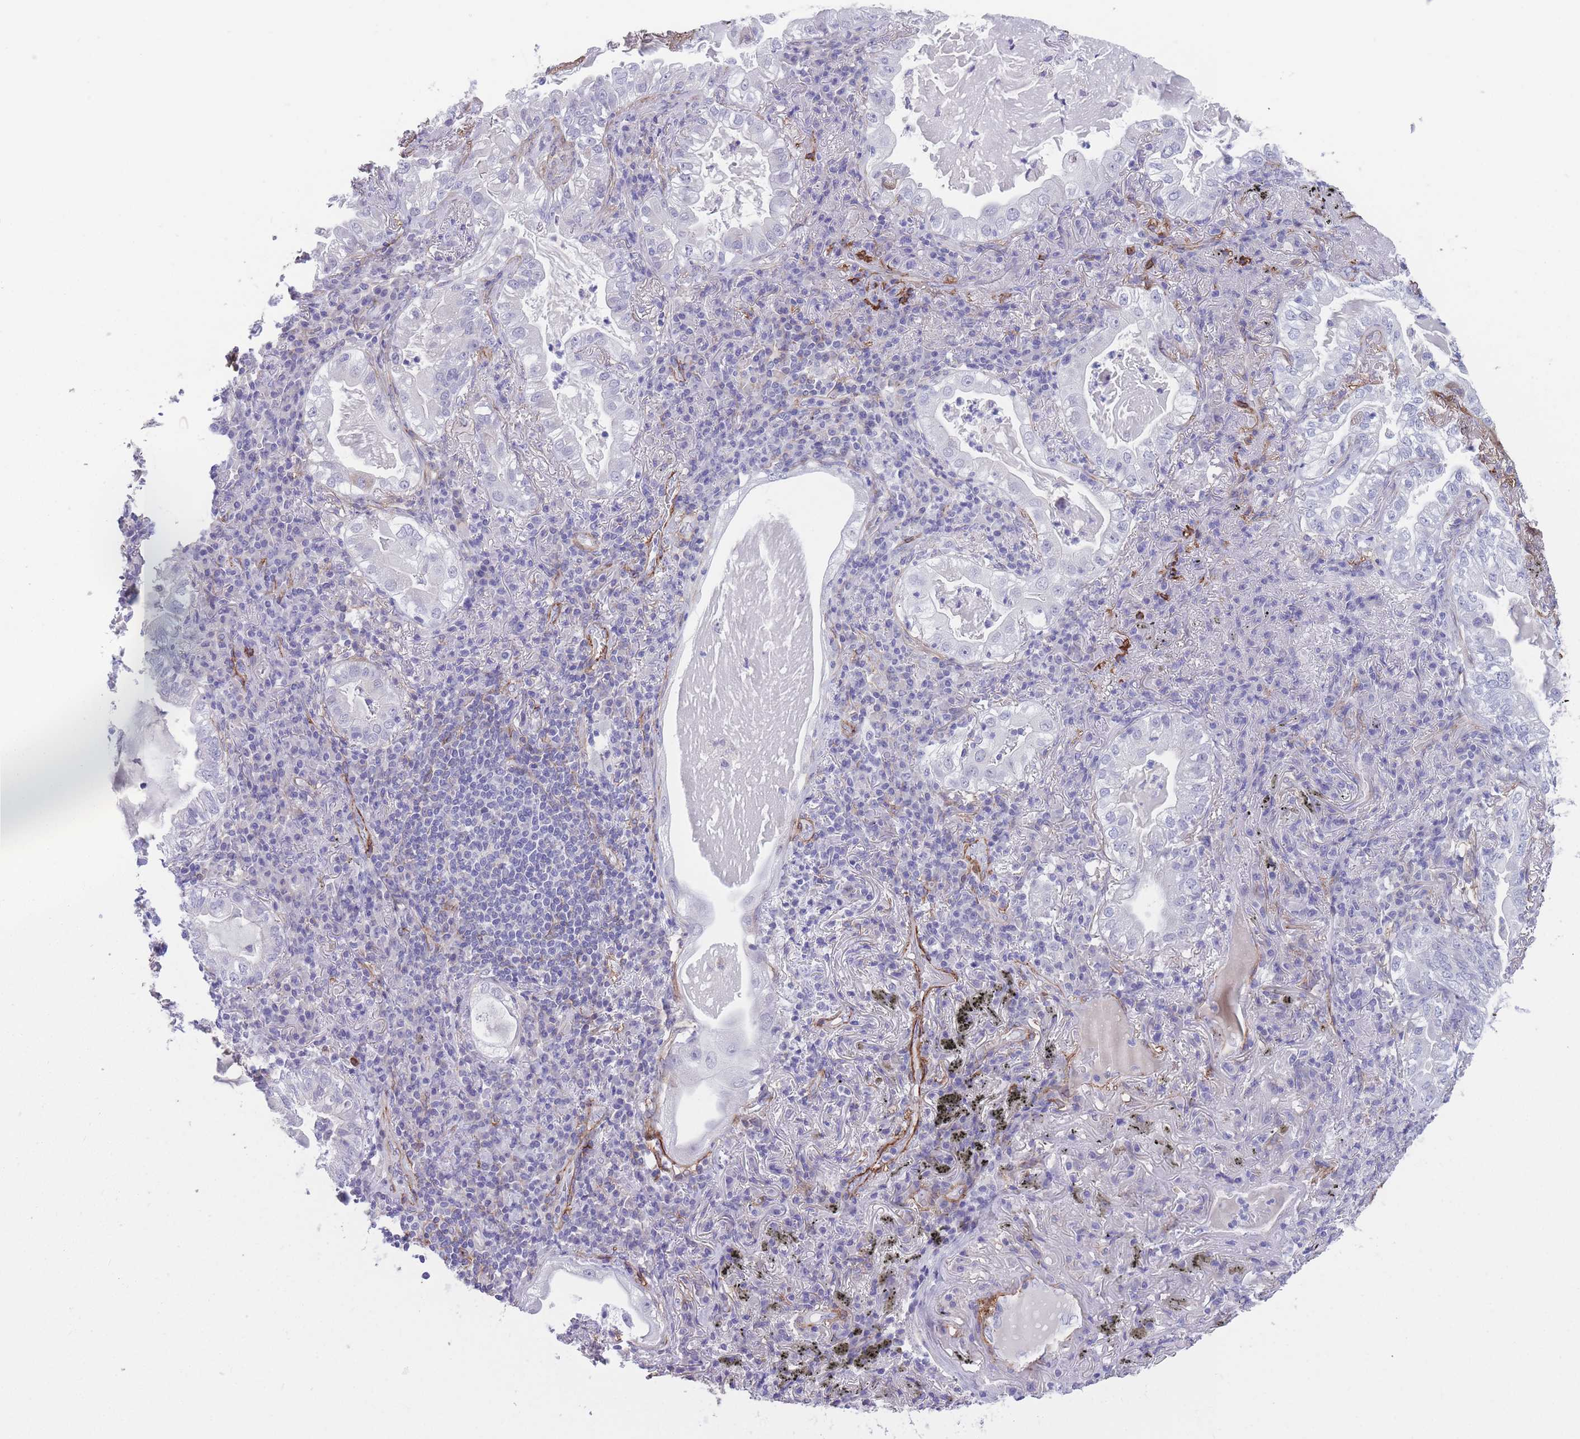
{"staining": {"intensity": "negative", "quantity": "none", "location": "none"}, "tissue": "lung cancer", "cell_type": "Tumor cells", "image_type": "cancer", "snomed": [{"axis": "morphology", "description": "Adenocarcinoma, NOS"}, {"axis": "topography", "description": "Lung"}], "caption": "The image demonstrates no significant staining in tumor cells of lung cancer. (Brightfield microscopy of DAB (3,3'-diaminobenzidine) immunohistochemistry (IHC) at high magnification).", "gene": "DPYD", "patient": {"sex": "female", "age": 73}}